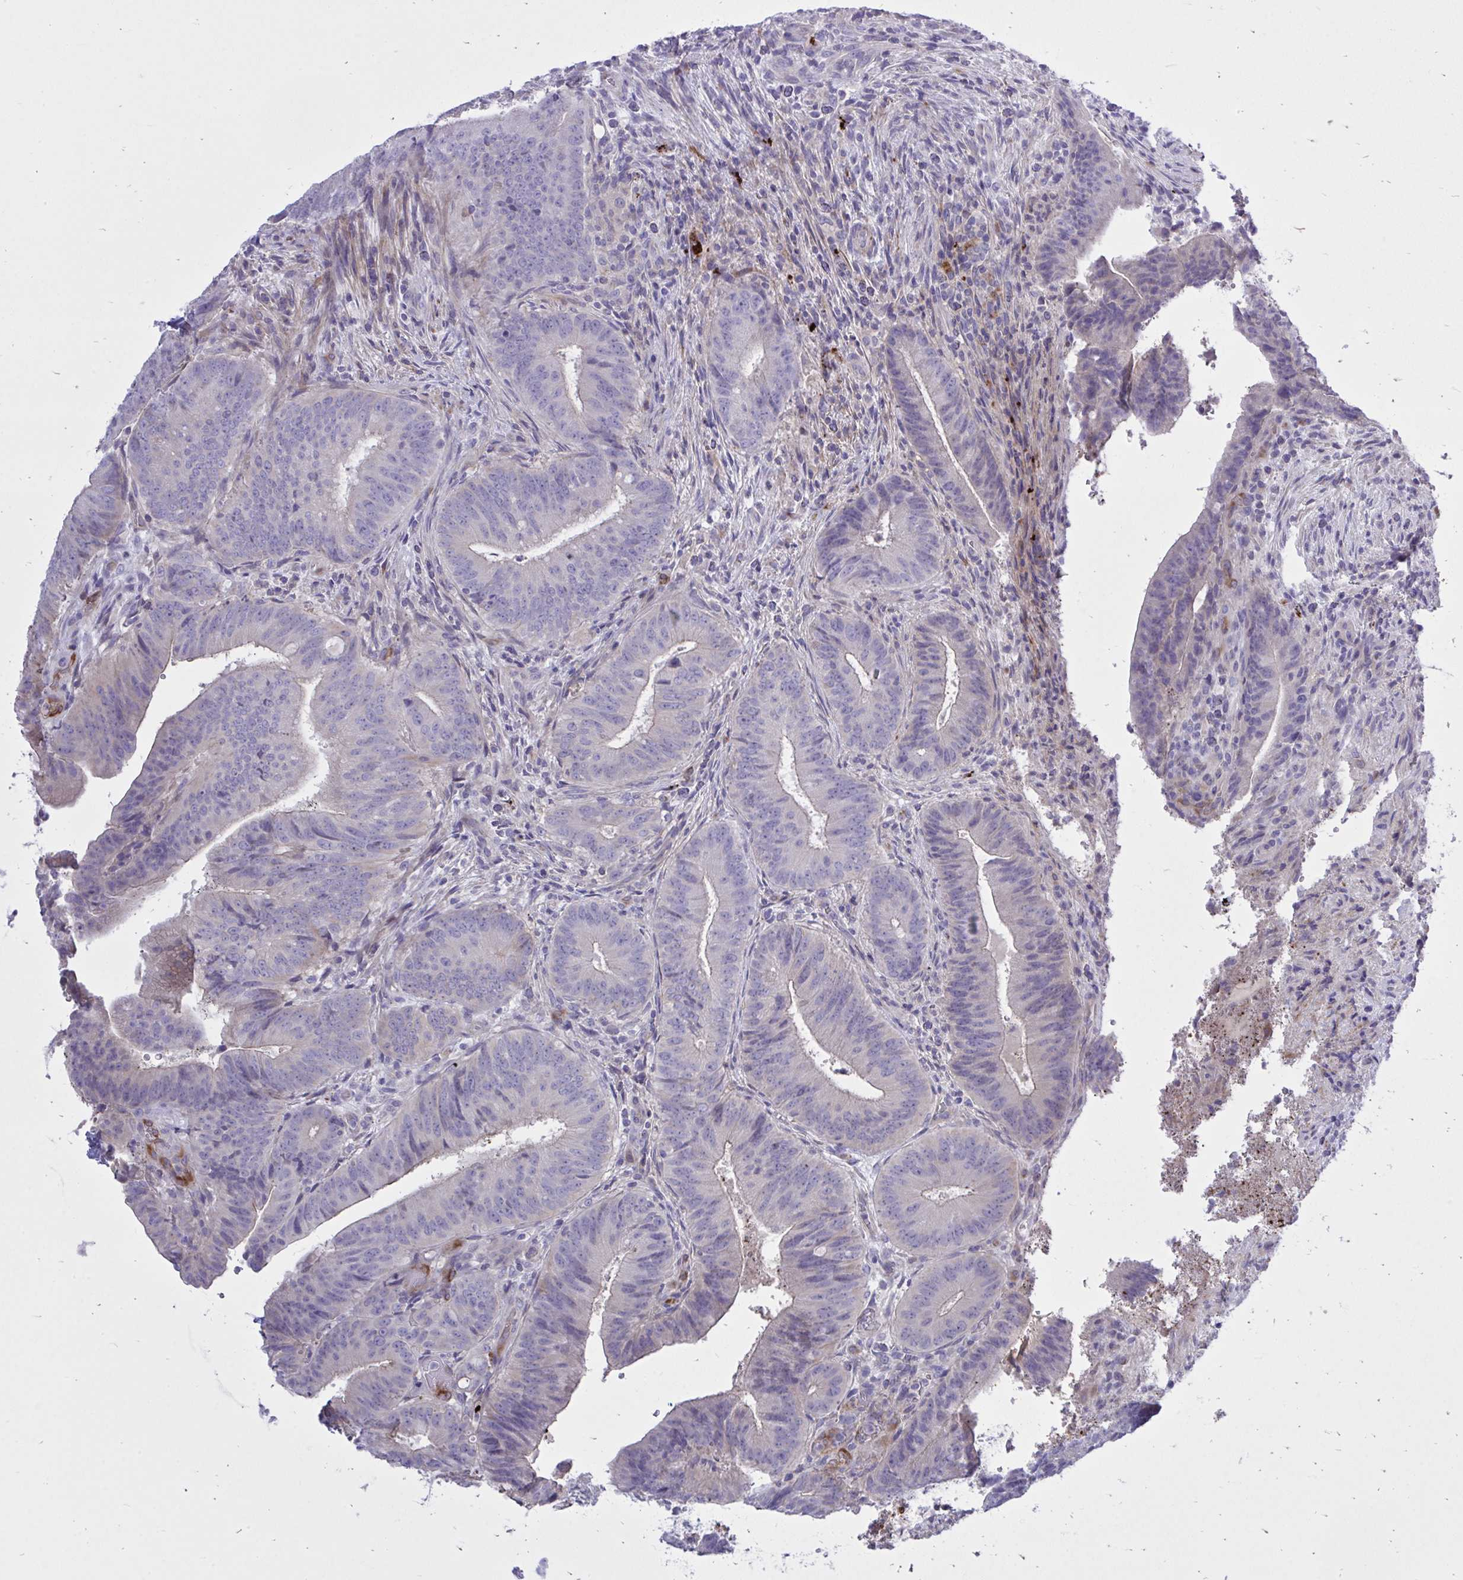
{"staining": {"intensity": "negative", "quantity": "none", "location": "none"}, "tissue": "colorectal cancer", "cell_type": "Tumor cells", "image_type": "cancer", "snomed": [{"axis": "morphology", "description": "Adenocarcinoma, NOS"}, {"axis": "topography", "description": "Colon"}], "caption": "Tumor cells show no significant protein expression in colorectal adenocarcinoma.", "gene": "TP53I11", "patient": {"sex": "female", "age": 43}}